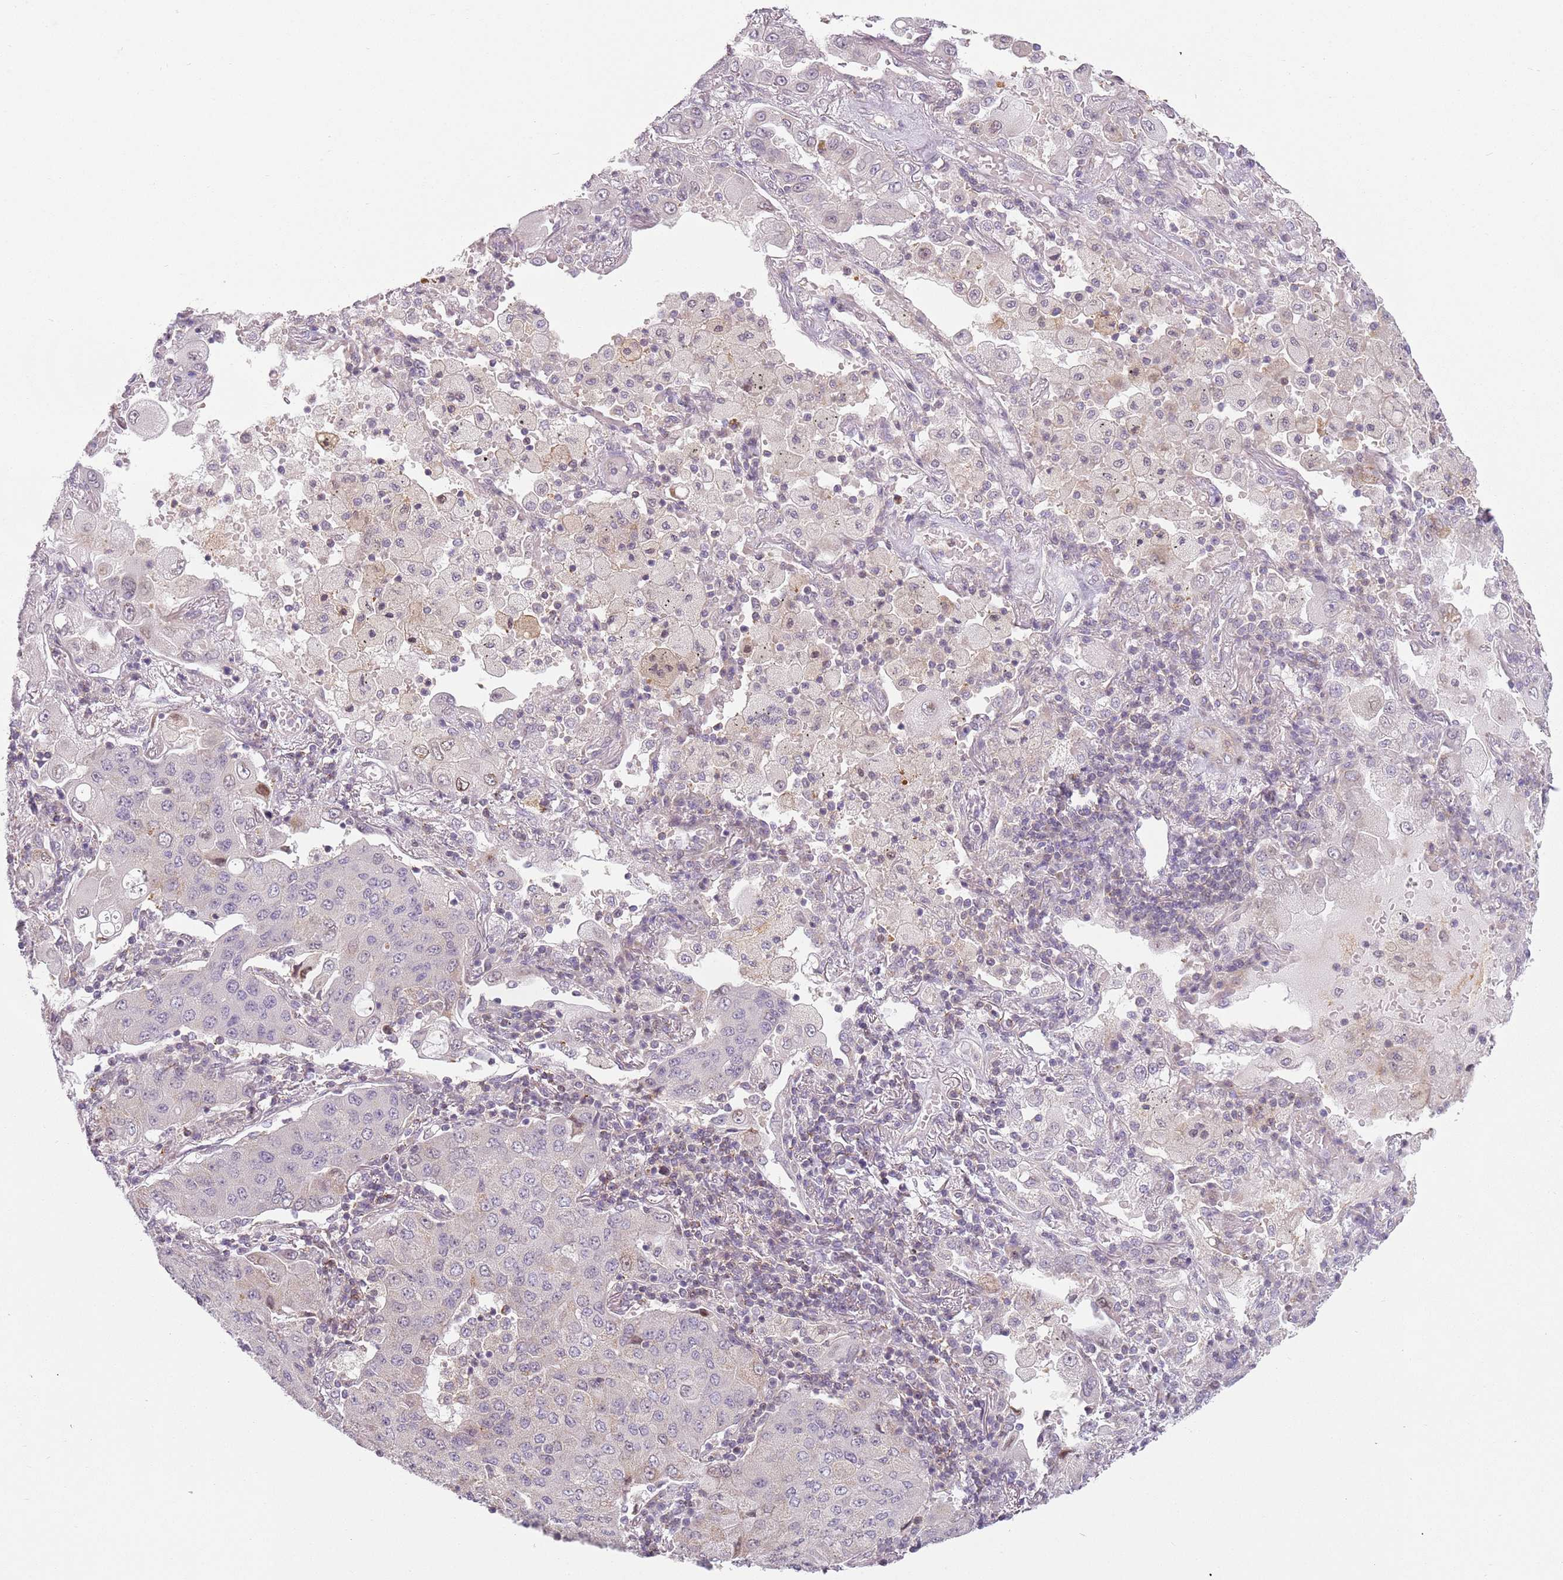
{"staining": {"intensity": "negative", "quantity": "none", "location": "none"}, "tissue": "lung cancer", "cell_type": "Tumor cells", "image_type": "cancer", "snomed": [{"axis": "morphology", "description": "Squamous cell carcinoma, NOS"}, {"axis": "topography", "description": "Lung"}], "caption": "Immunohistochemistry photomicrograph of lung cancer (squamous cell carcinoma) stained for a protein (brown), which reveals no expression in tumor cells. (Stains: DAB immunohistochemistry with hematoxylin counter stain, Microscopy: brightfield microscopy at high magnification).", "gene": "DEFB116", "patient": {"sex": "male", "age": 74}}